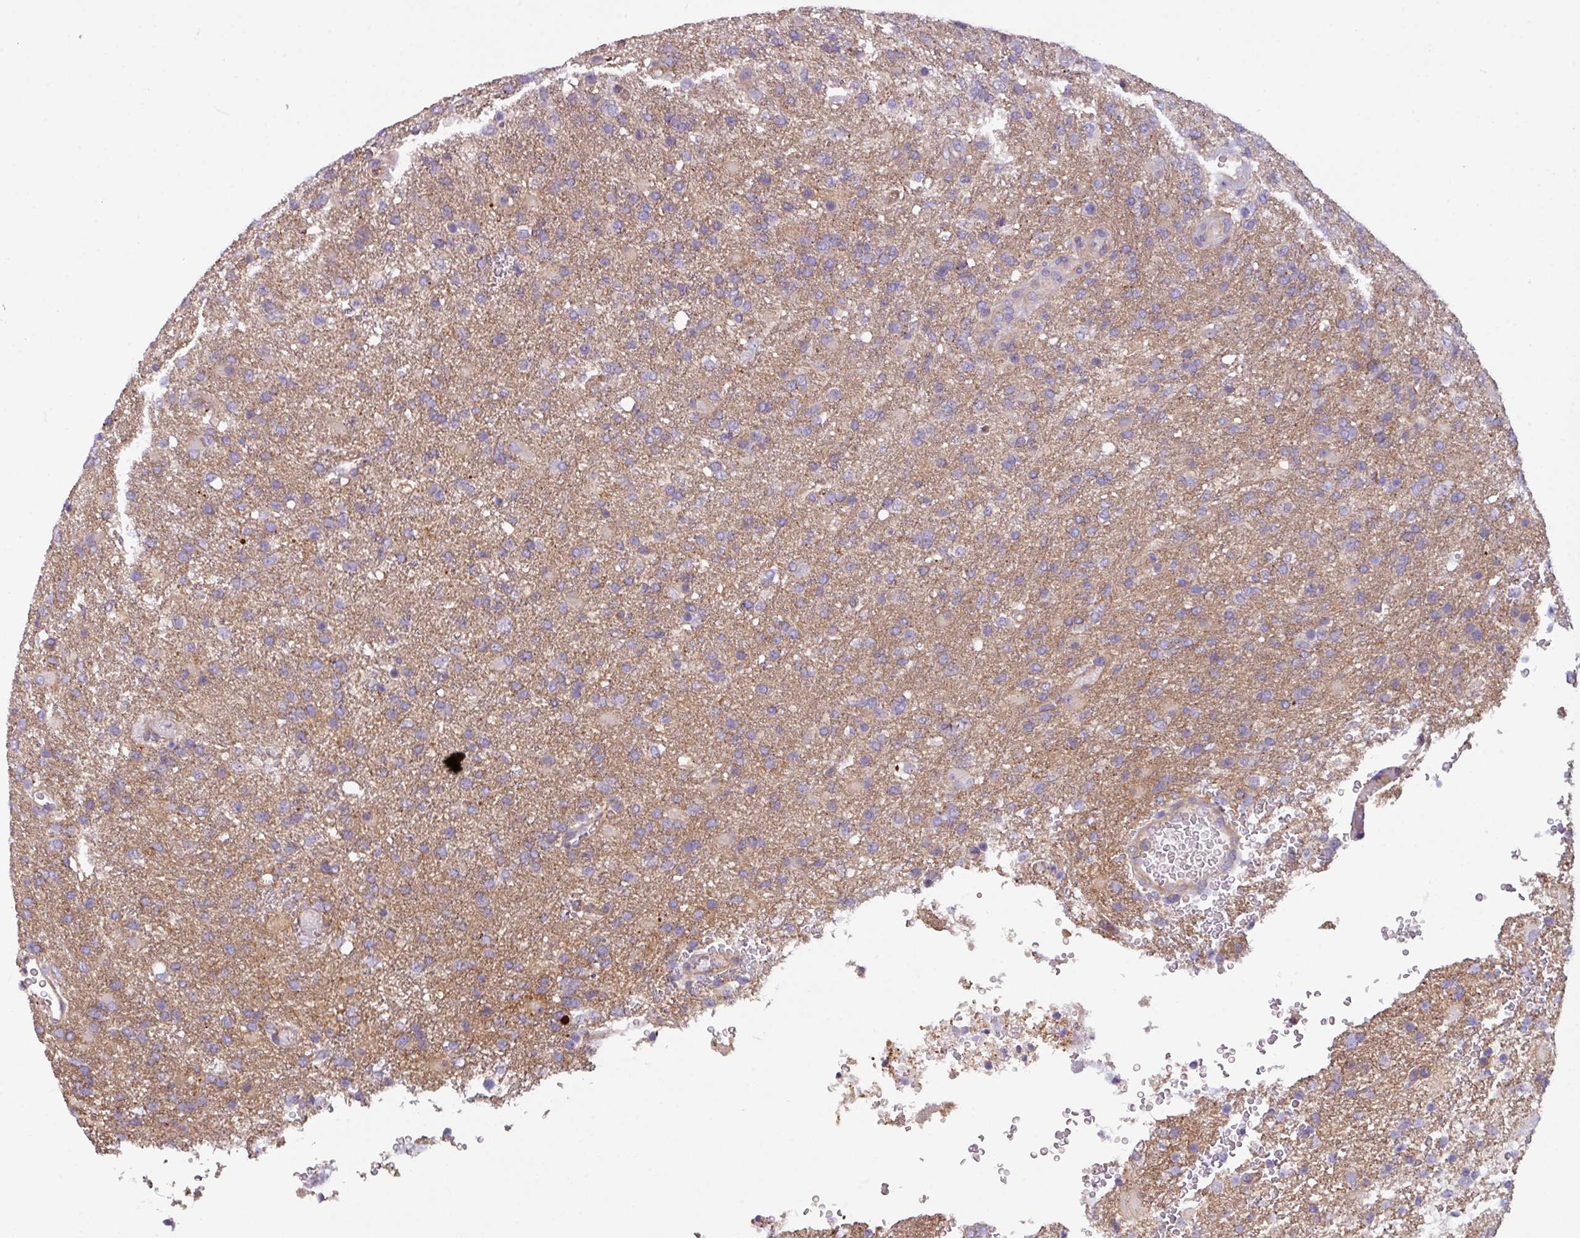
{"staining": {"intensity": "weak", "quantity": "25%-75%", "location": "cytoplasmic/membranous"}, "tissue": "glioma", "cell_type": "Tumor cells", "image_type": "cancer", "snomed": [{"axis": "morphology", "description": "Glioma, malignant, High grade"}, {"axis": "topography", "description": "Brain"}], "caption": "A high-resolution image shows immunohistochemistry staining of glioma, which exhibits weak cytoplasmic/membranous staining in about 25%-75% of tumor cells. The protein is stained brown, and the nuclei are stained in blue (DAB (3,3'-diaminobenzidine) IHC with brightfield microscopy, high magnification).", "gene": "BUD23", "patient": {"sex": "female", "age": 74}}